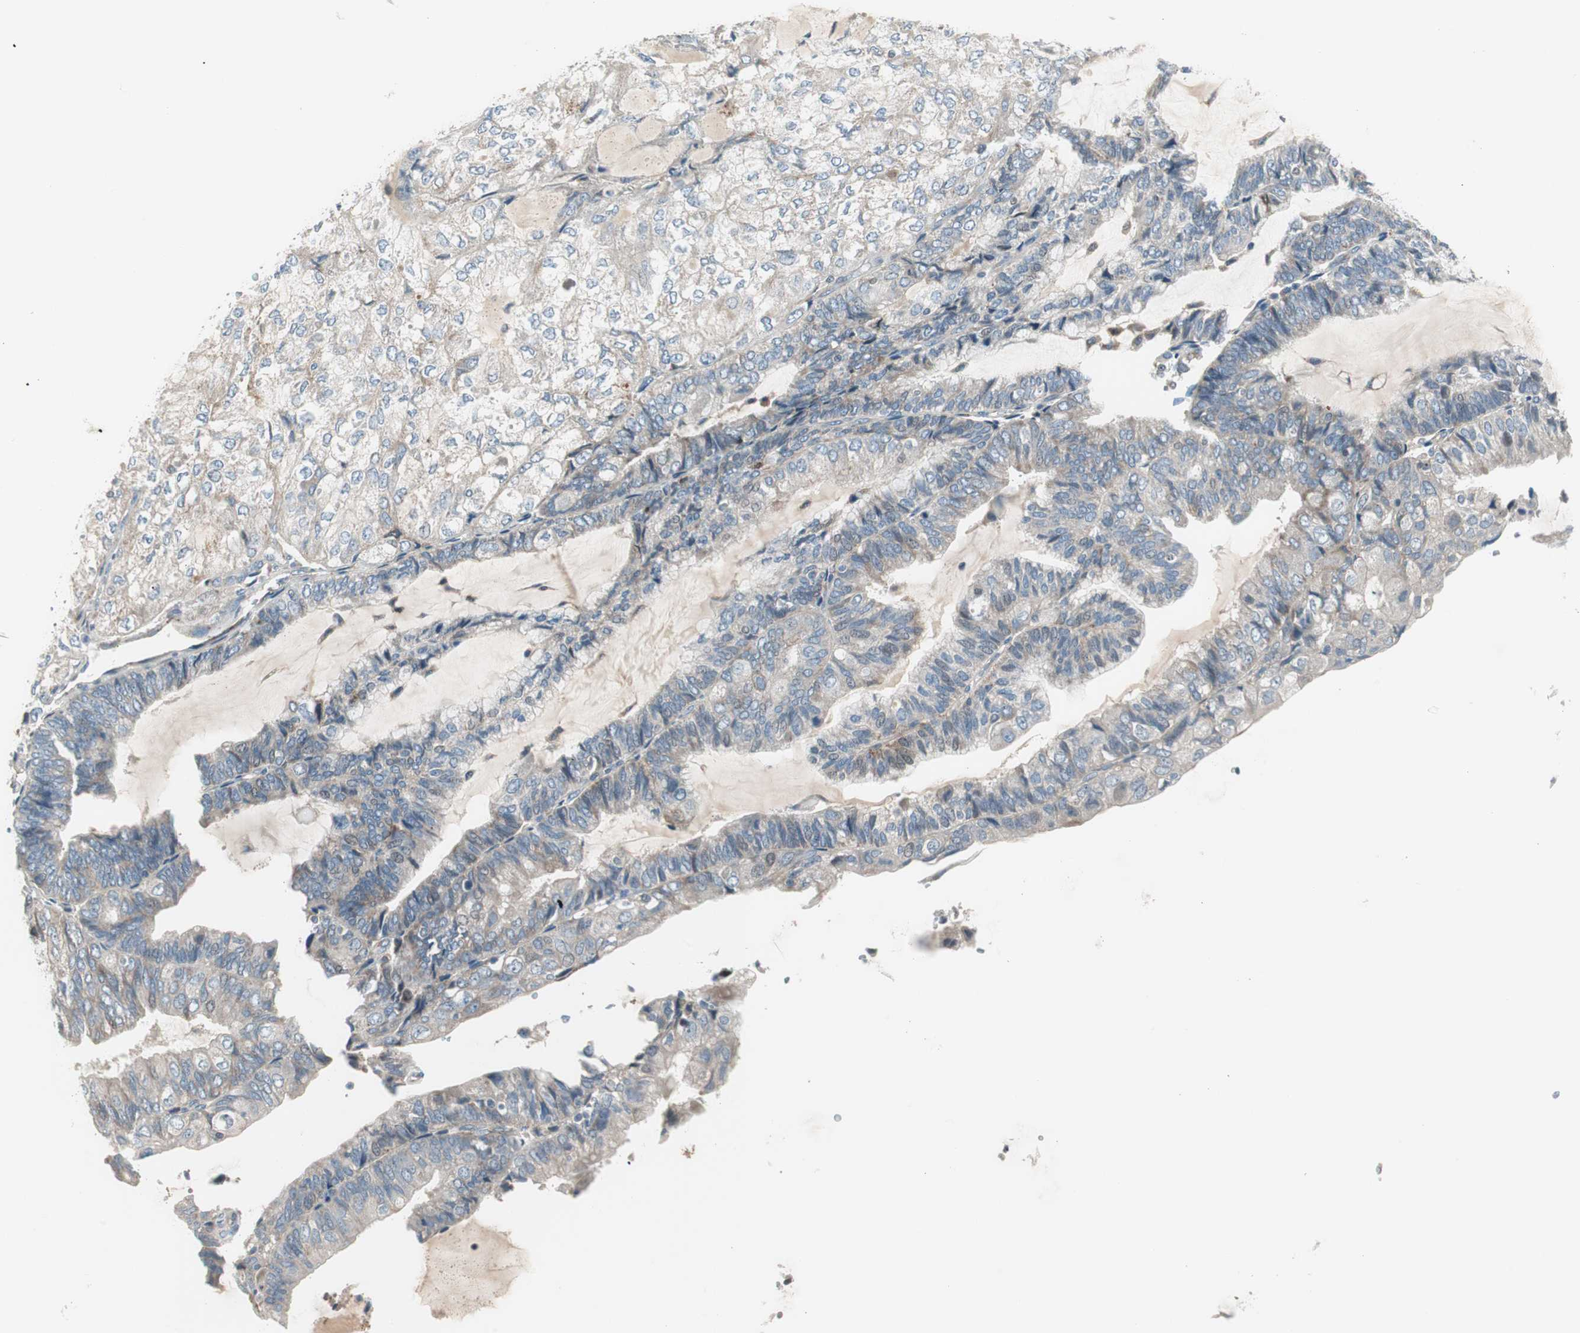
{"staining": {"intensity": "negative", "quantity": "none", "location": "none"}, "tissue": "endometrial cancer", "cell_type": "Tumor cells", "image_type": "cancer", "snomed": [{"axis": "morphology", "description": "Adenocarcinoma, NOS"}, {"axis": "topography", "description": "Endometrium"}], "caption": "Endometrial cancer (adenocarcinoma) stained for a protein using immunohistochemistry (IHC) displays no staining tumor cells.", "gene": "FGFR4", "patient": {"sex": "female", "age": 81}}